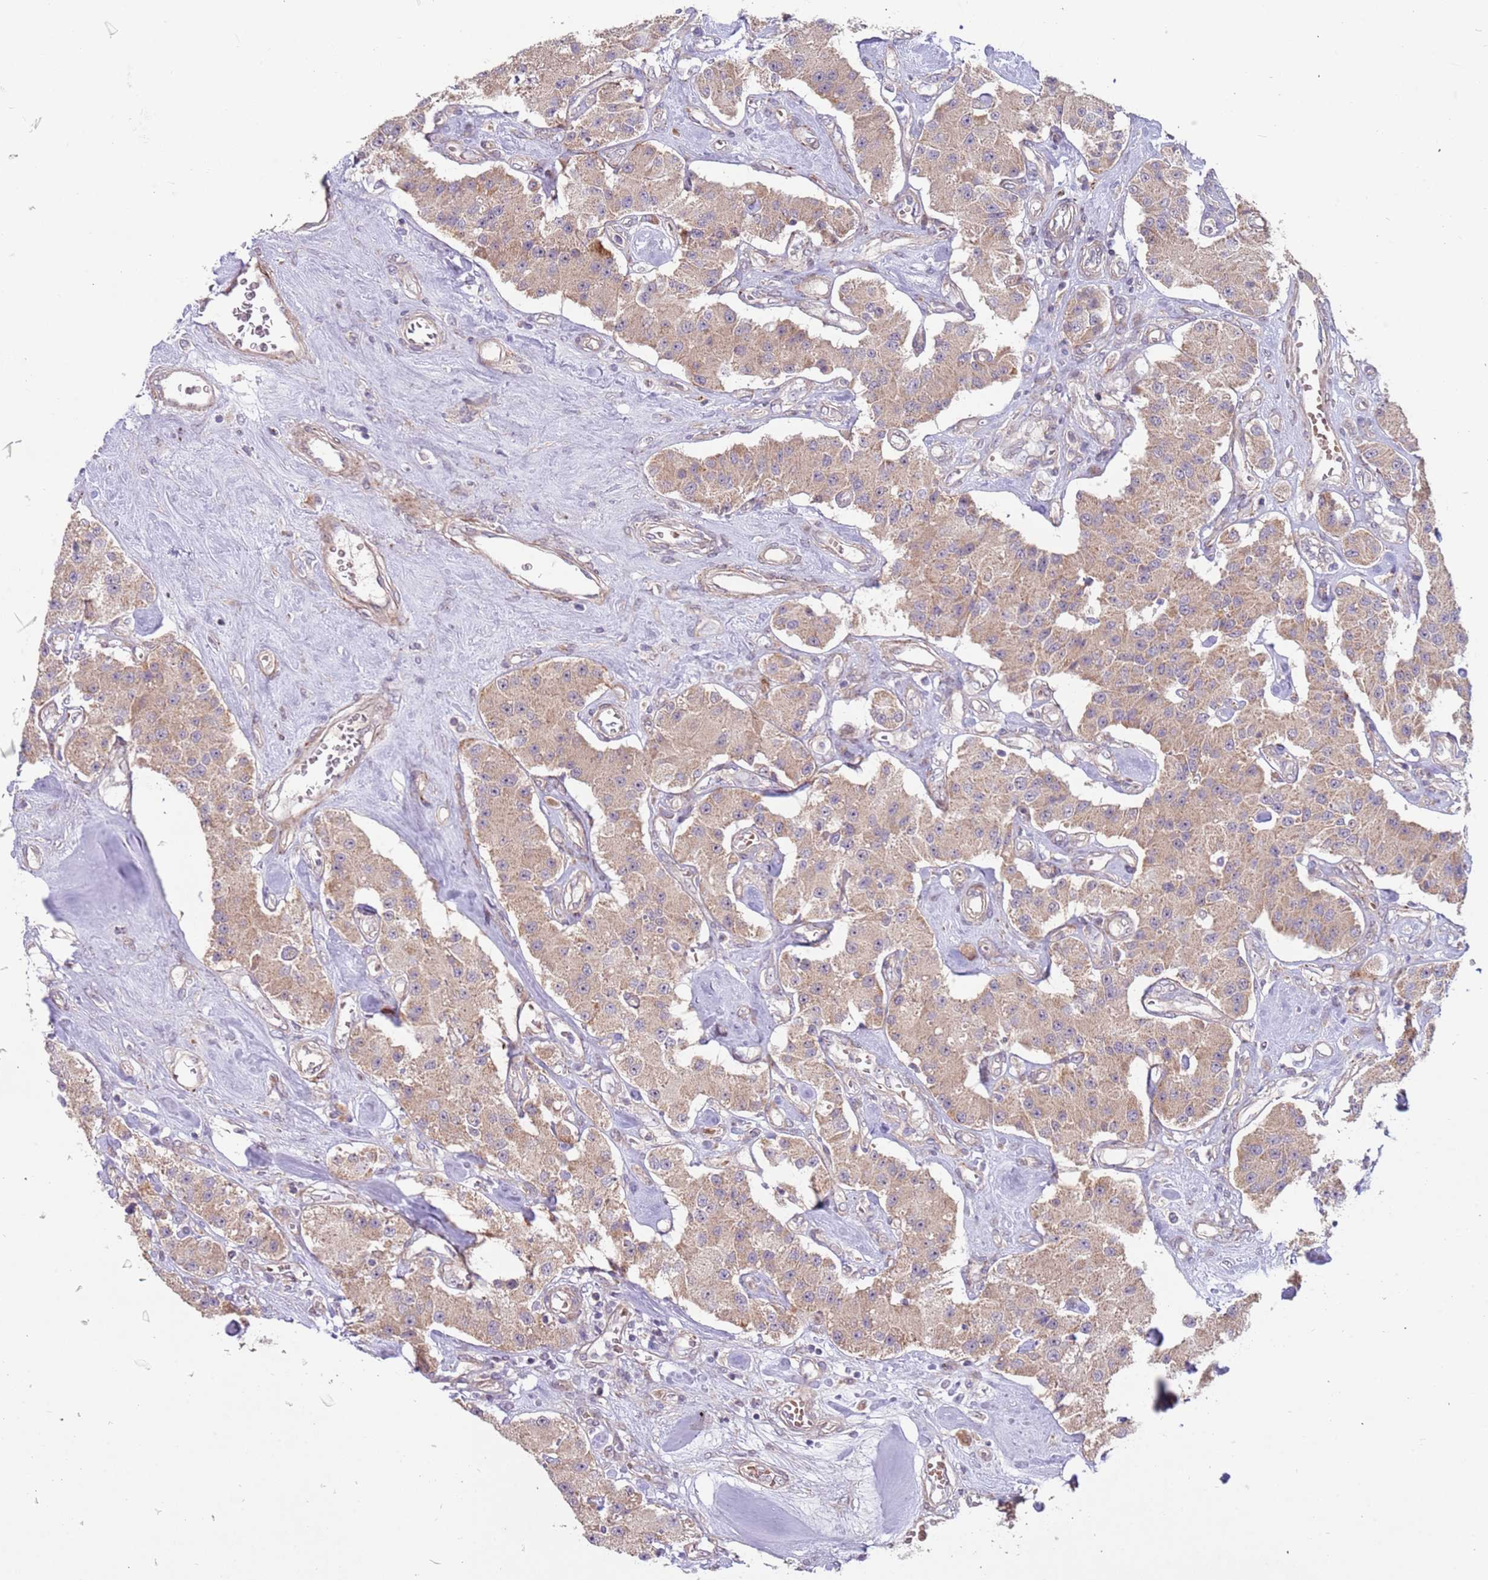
{"staining": {"intensity": "moderate", "quantity": ">75%", "location": "cytoplasmic/membranous"}, "tissue": "carcinoid", "cell_type": "Tumor cells", "image_type": "cancer", "snomed": [{"axis": "morphology", "description": "Carcinoid, malignant, NOS"}, {"axis": "topography", "description": "Pancreas"}], "caption": "This histopathology image reveals carcinoid stained with immunohistochemistry to label a protein in brown. The cytoplasmic/membranous of tumor cells show moderate positivity for the protein. Nuclei are counter-stained blue.", "gene": "TRAPPC6B", "patient": {"sex": "male", "age": 41}}